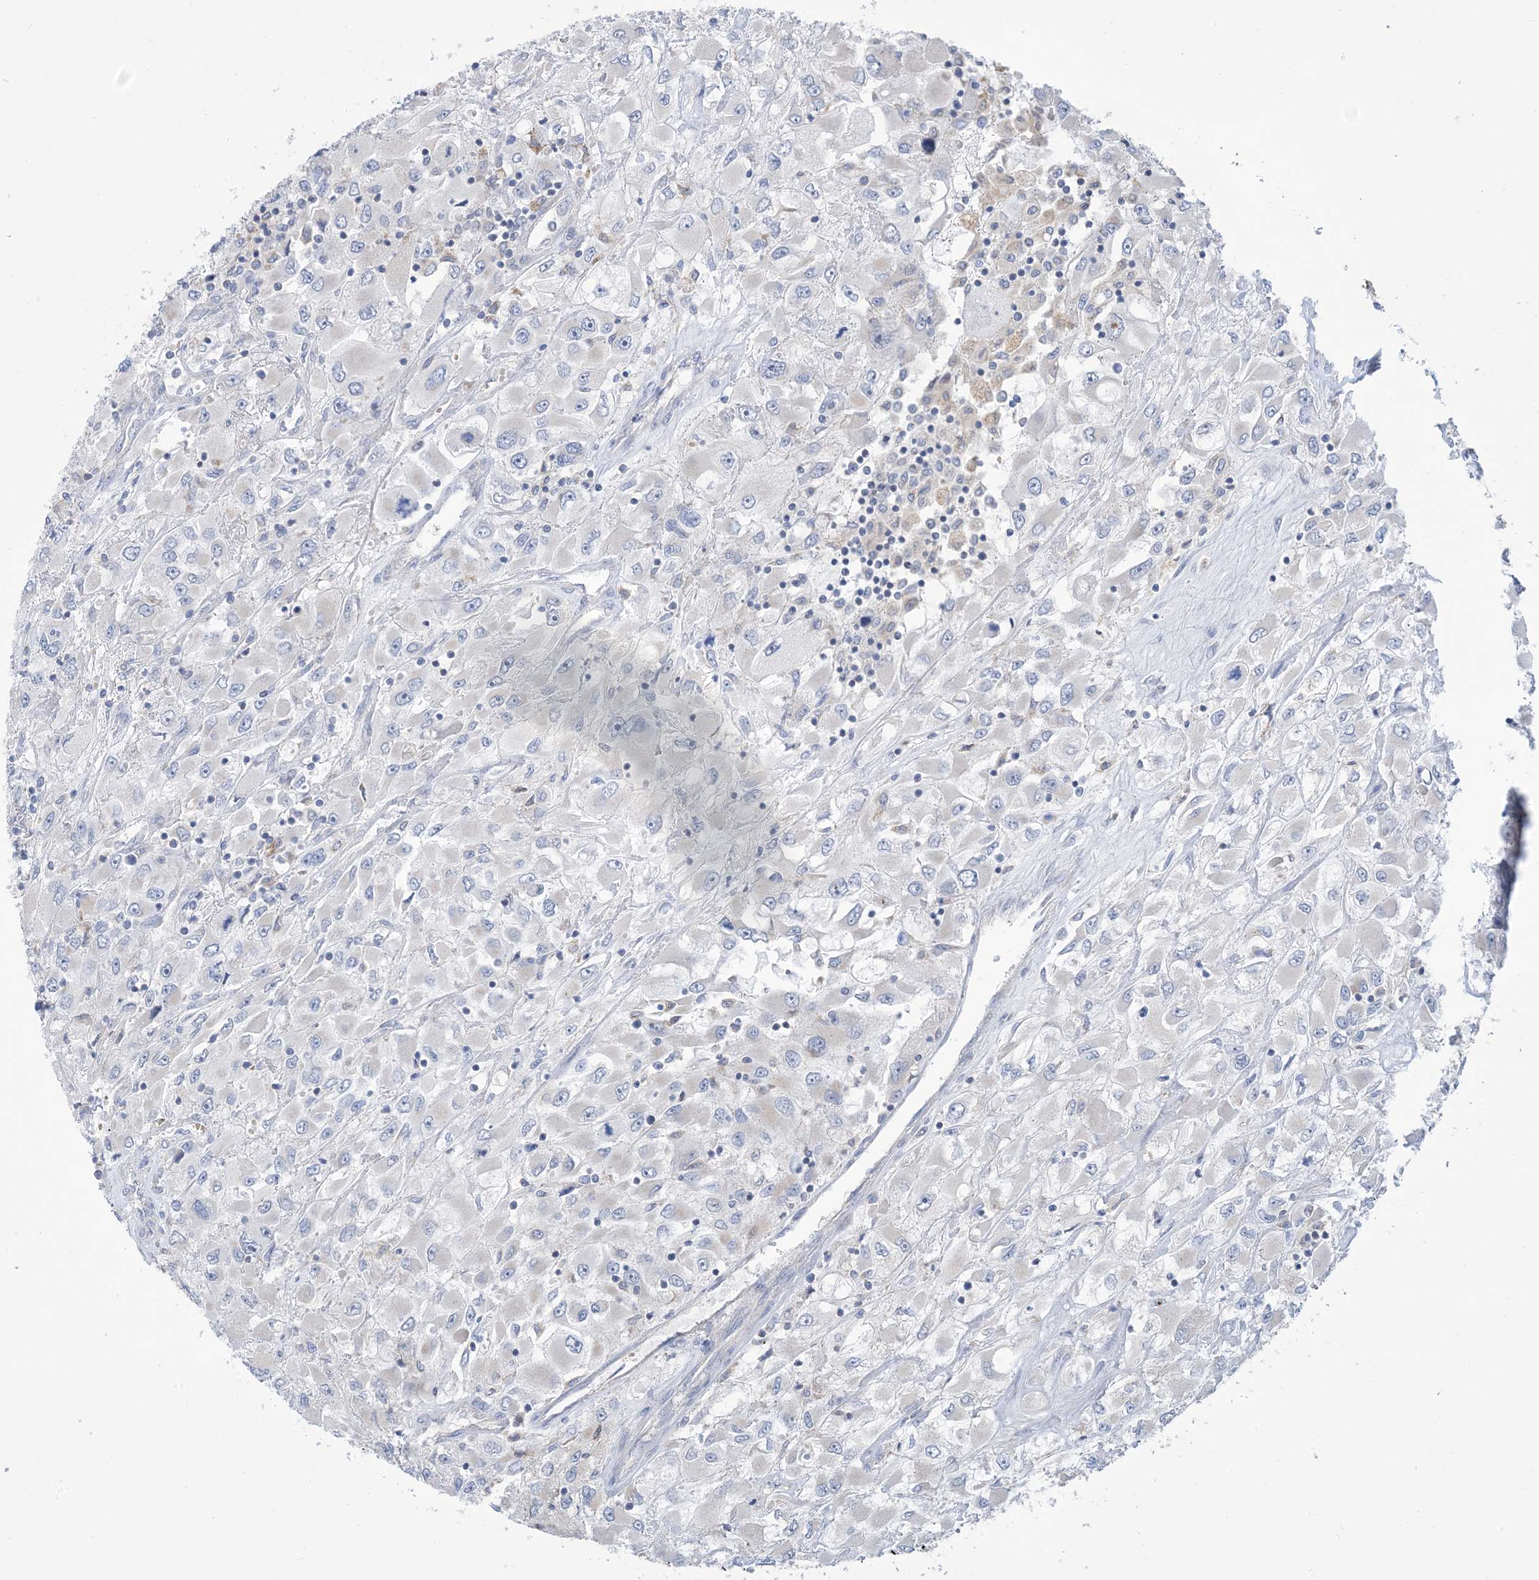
{"staining": {"intensity": "negative", "quantity": "none", "location": "none"}, "tissue": "renal cancer", "cell_type": "Tumor cells", "image_type": "cancer", "snomed": [{"axis": "morphology", "description": "Adenocarcinoma, NOS"}, {"axis": "topography", "description": "Kidney"}], "caption": "Renal adenocarcinoma was stained to show a protein in brown. There is no significant expression in tumor cells. The staining is performed using DAB (3,3'-diaminobenzidine) brown chromogen with nuclei counter-stained in using hematoxylin.", "gene": "CLEC16A", "patient": {"sex": "female", "age": 52}}